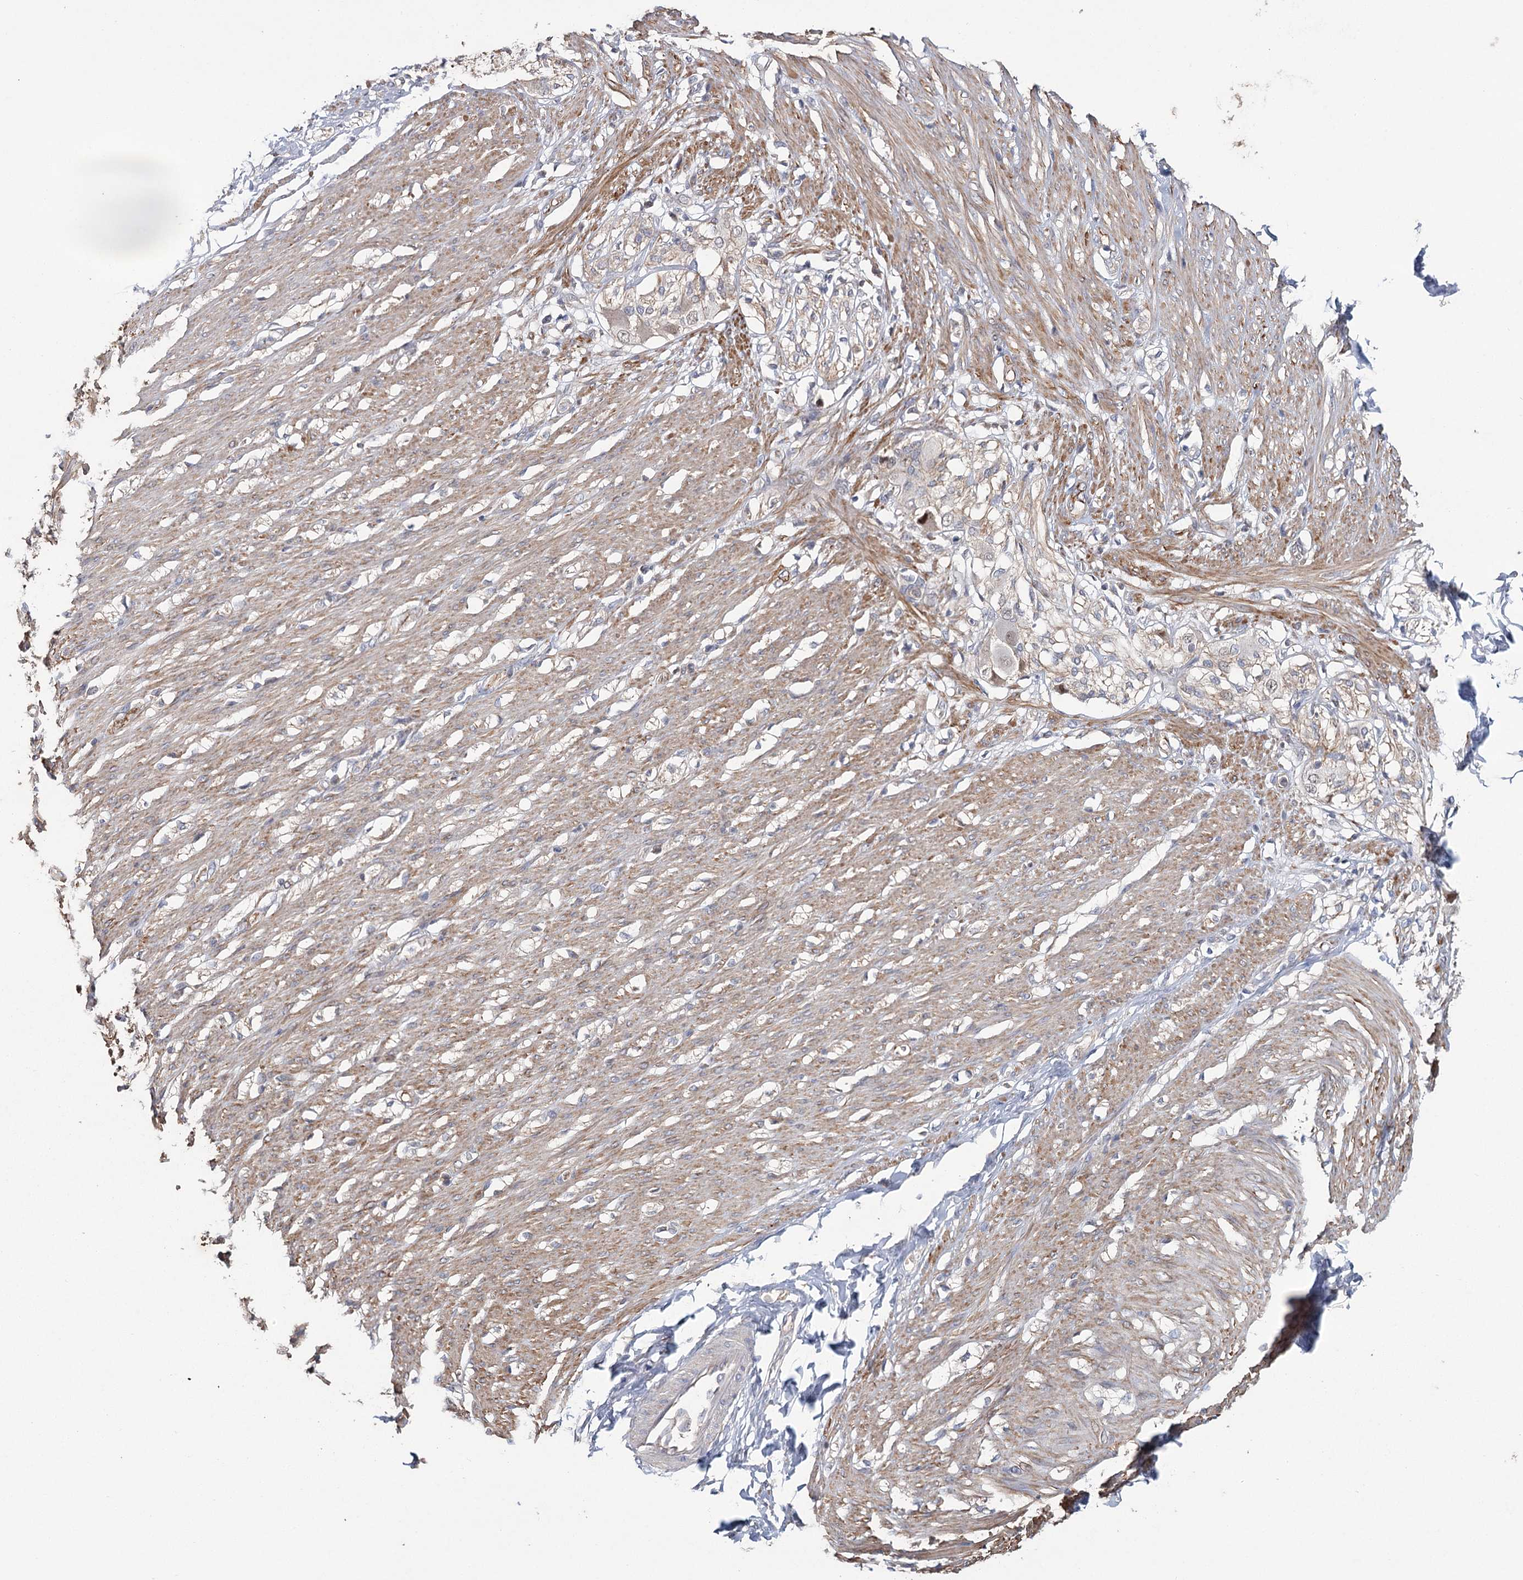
{"staining": {"intensity": "moderate", "quantity": ">75%", "location": "cytoplasmic/membranous"}, "tissue": "smooth muscle", "cell_type": "Smooth muscle cells", "image_type": "normal", "snomed": [{"axis": "morphology", "description": "Normal tissue, NOS"}, {"axis": "morphology", "description": "Adenocarcinoma, NOS"}, {"axis": "topography", "description": "Colon"}, {"axis": "topography", "description": "Peripheral nerve tissue"}], "caption": "Immunohistochemistry (IHC) histopathology image of normal human smooth muscle stained for a protein (brown), which demonstrates medium levels of moderate cytoplasmic/membranous staining in approximately >75% of smooth muscle cells.", "gene": "MAP3K13", "patient": {"sex": "male", "age": 14}}